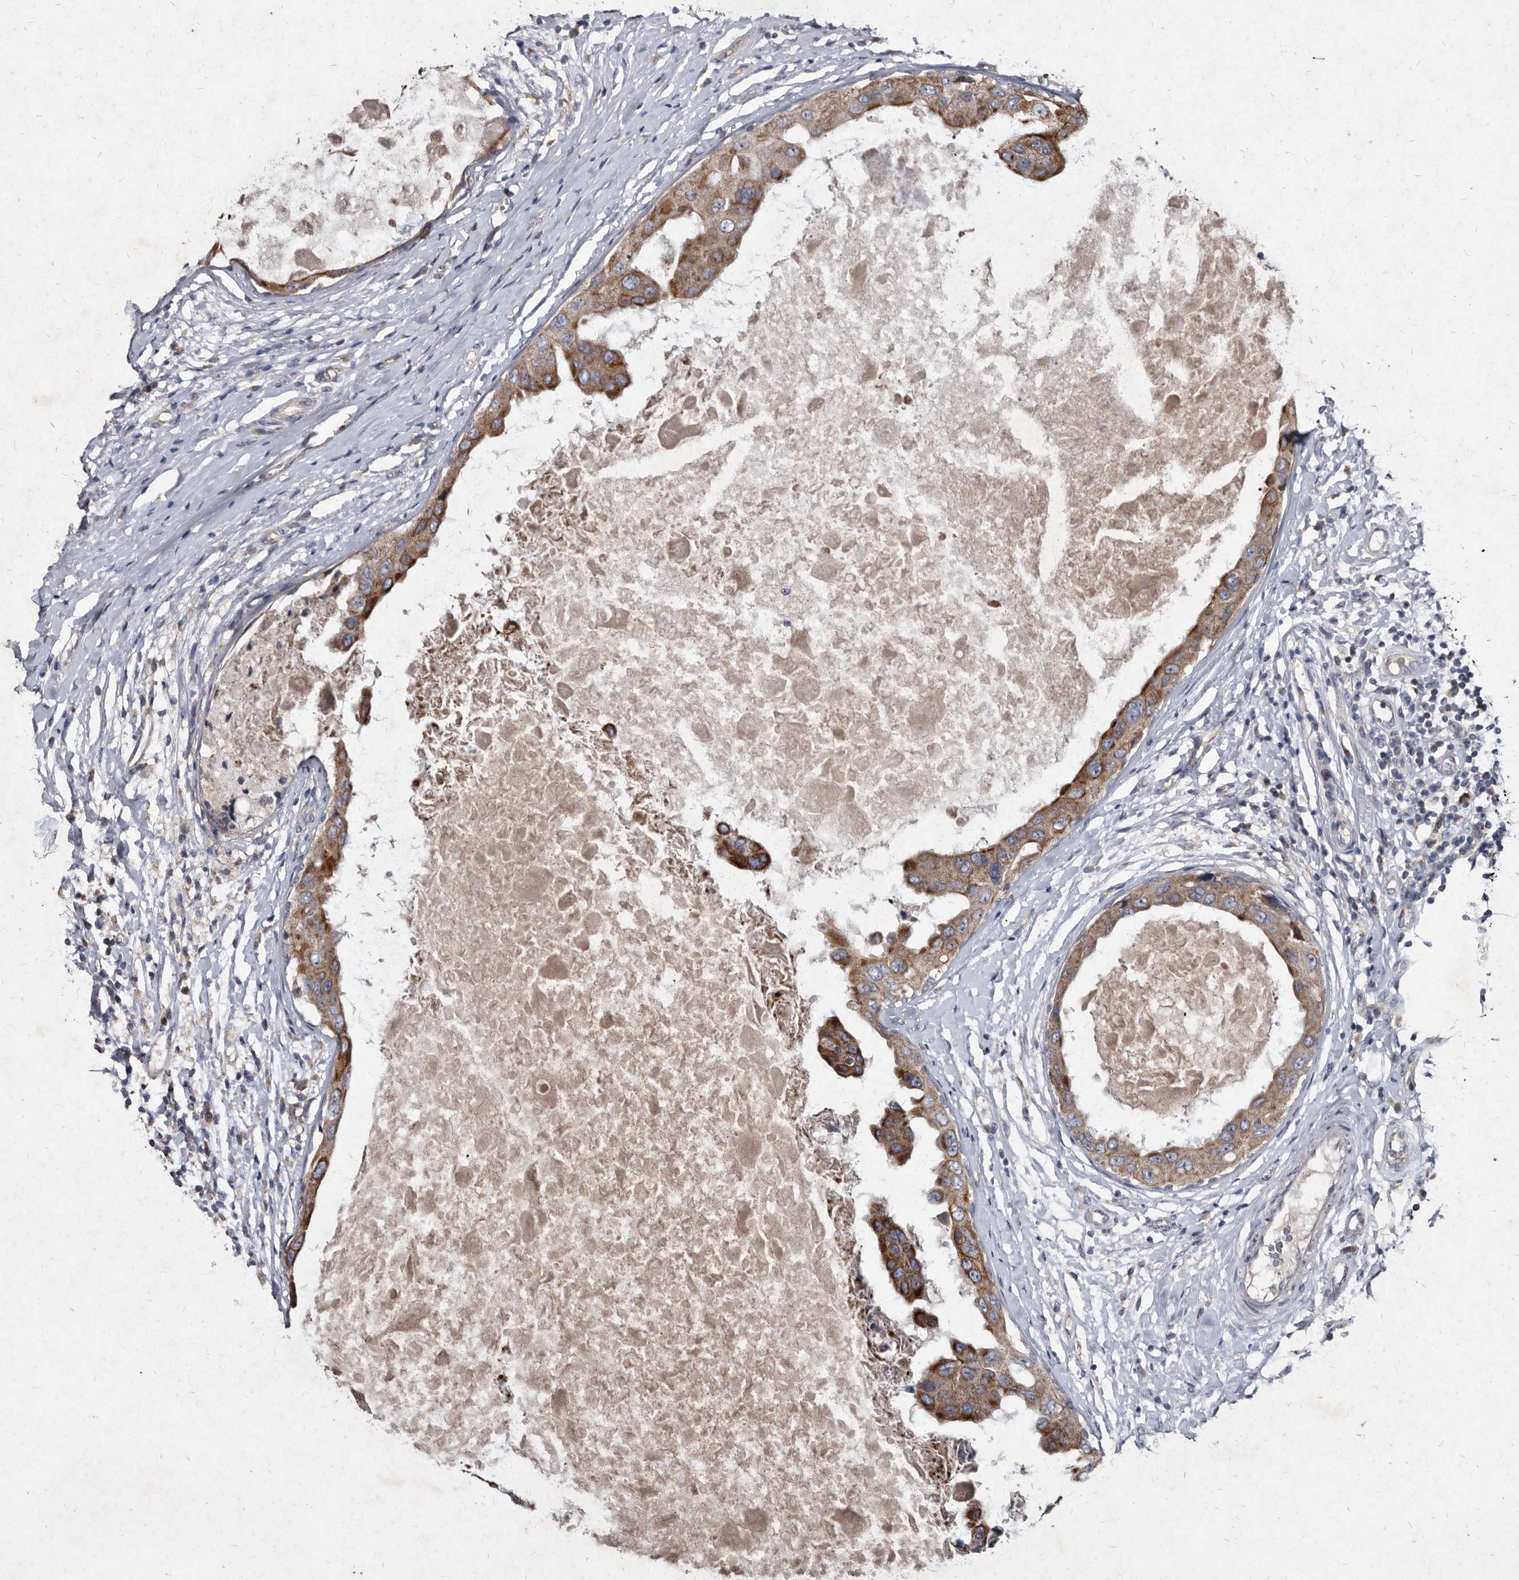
{"staining": {"intensity": "moderate", "quantity": ">75%", "location": "cytoplasmic/membranous"}, "tissue": "breast cancer", "cell_type": "Tumor cells", "image_type": "cancer", "snomed": [{"axis": "morphology", "description": "Duct carcinoma"}, {"axis": "topography", "description": "Breast"}], "caption": "Protein staining of infiltrating ductal carcinoma (breast) tissue displays moderate cytoplasmic/membranous expression in about >75% of tumor cells.", "gene": "YPEL3", "patient": {"sex": "female", "age": 27}}